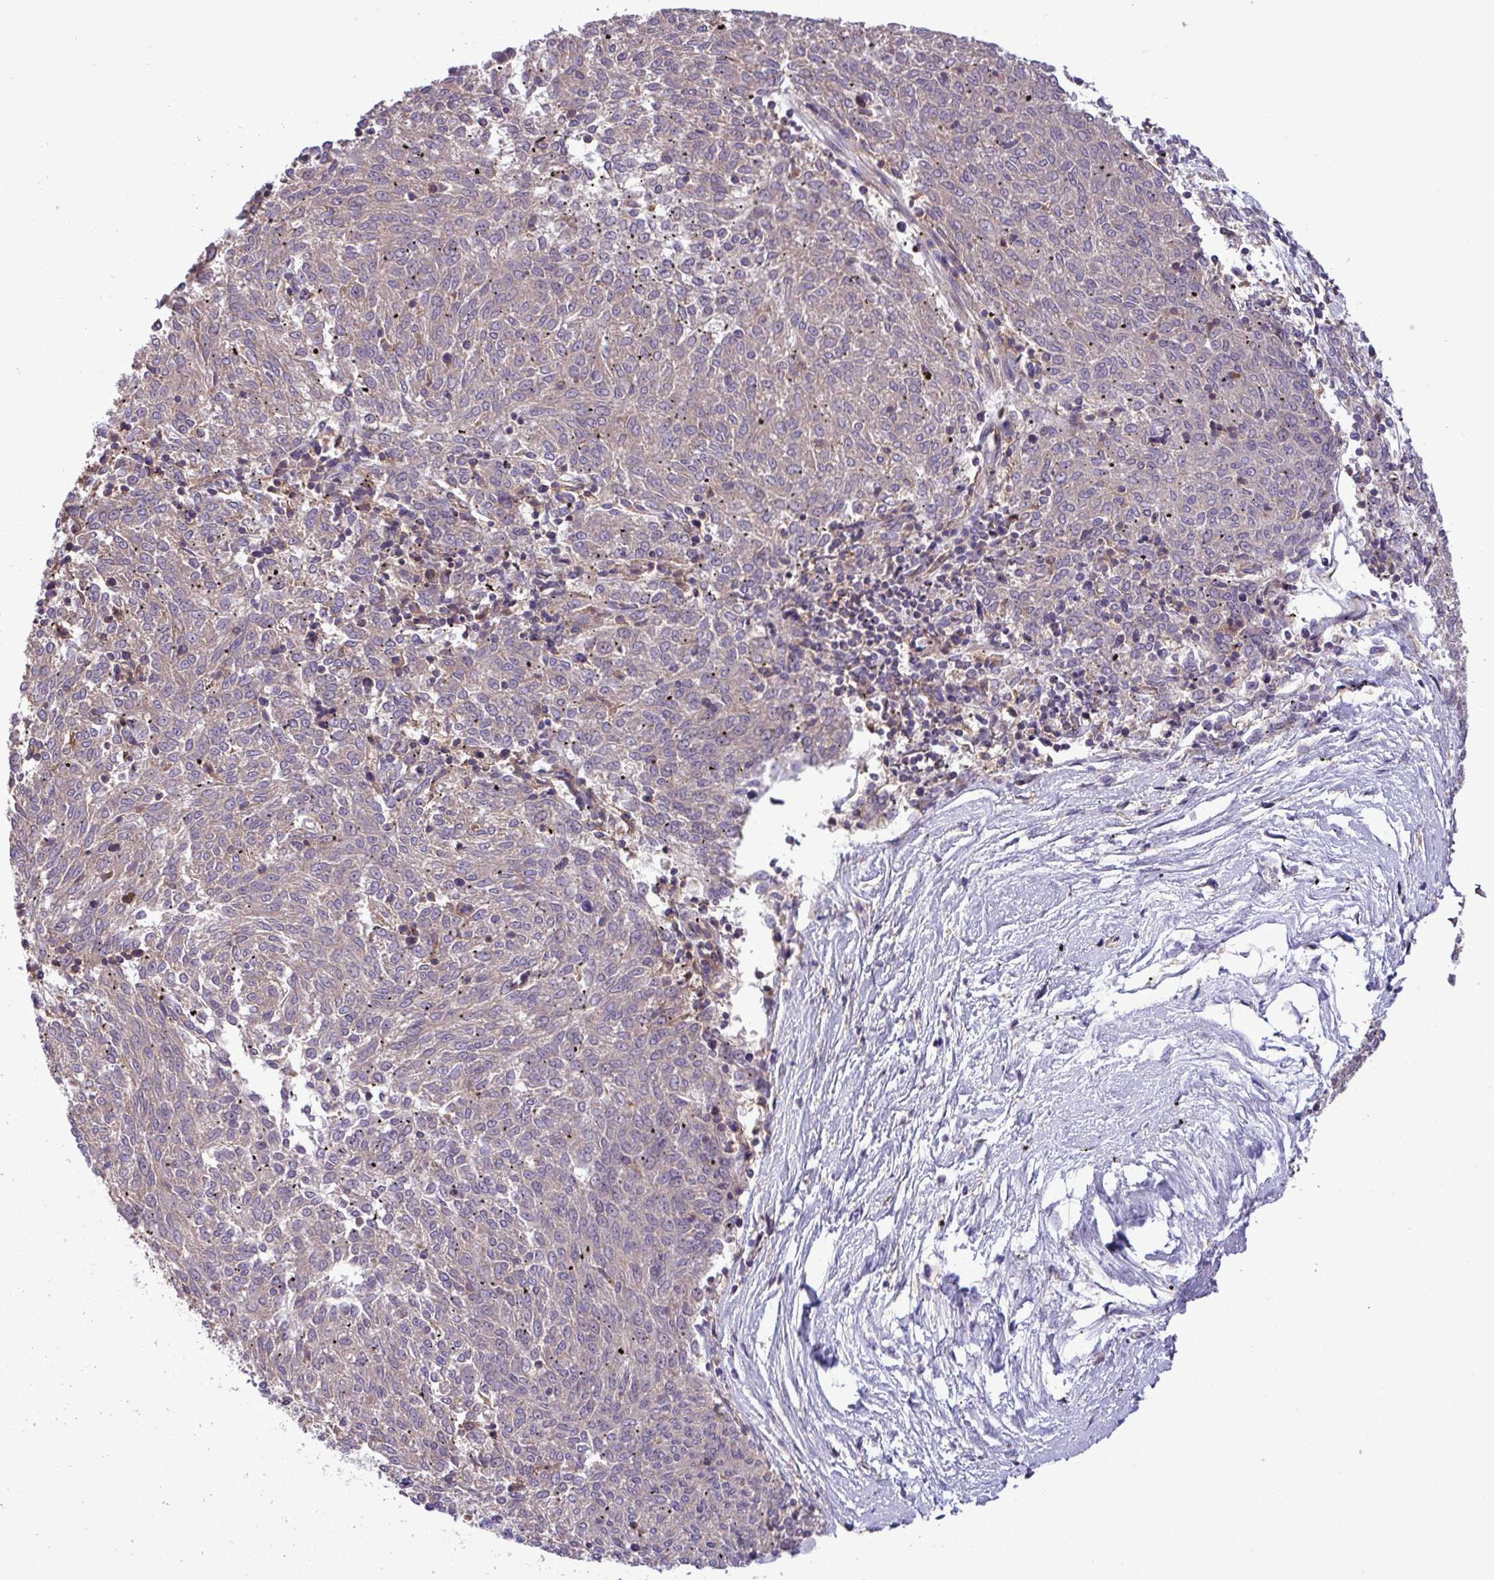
{"staining": {"intensity": "negative", "quantity": "none", "location": "none"}, "tissue": "melanoma", "cell_type": "Tumor cells", "image_type": "cancer", "snomed": [{"axis": "morphology", "description": "Malignant melanoma, NOS"}, {"axis": "topography", "description": "Skin"}], "caption": "The micrograph displays no significant expression in tumor cells of melanoma.", "gene": "GRB14", "patient": {"sex": "female", "age": 72}}